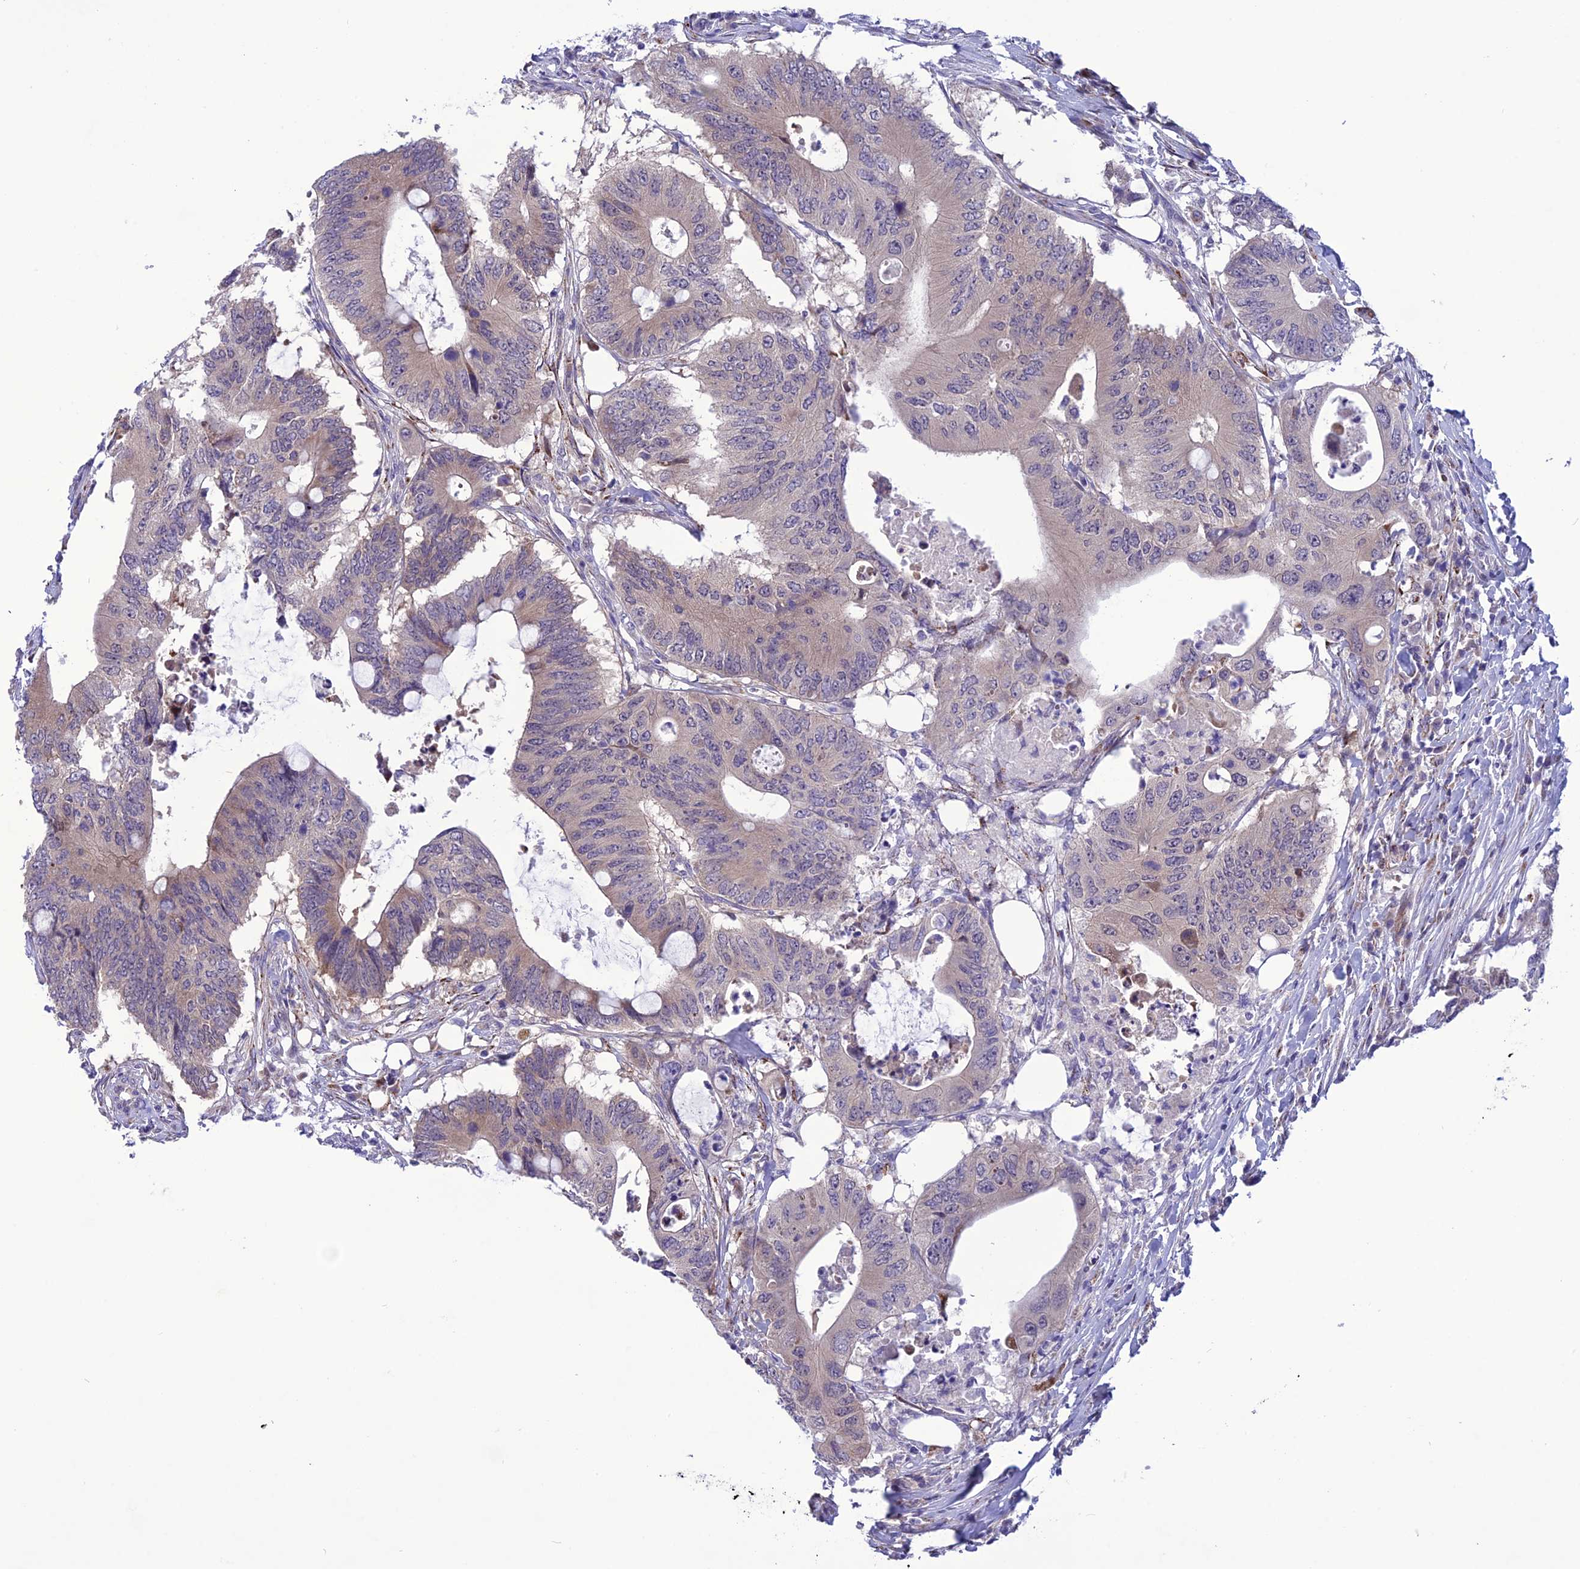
{"staining": {"intensity": "moderate", "quantity": "<25%", "location": "cytoplasmic/membranous"}, "tissue": "colorectal cancer", "cell_type": "Tumor cells", "image_type": "cancer", "snomed": [{"axis": "morphology", "description": "Adenocarcinoma, NOS"}, {"axis": "topography", "description": "Colon"}], "caption": "Colorectal cancer stained for a protein exhibits moderate cytoplasmic/membranous positivity in tumor cells. Ihc stains the protein in brown and the nuclei are stained blue.", "gene": "PSMF1", "patient": {"sex": "male", "age": 71}}